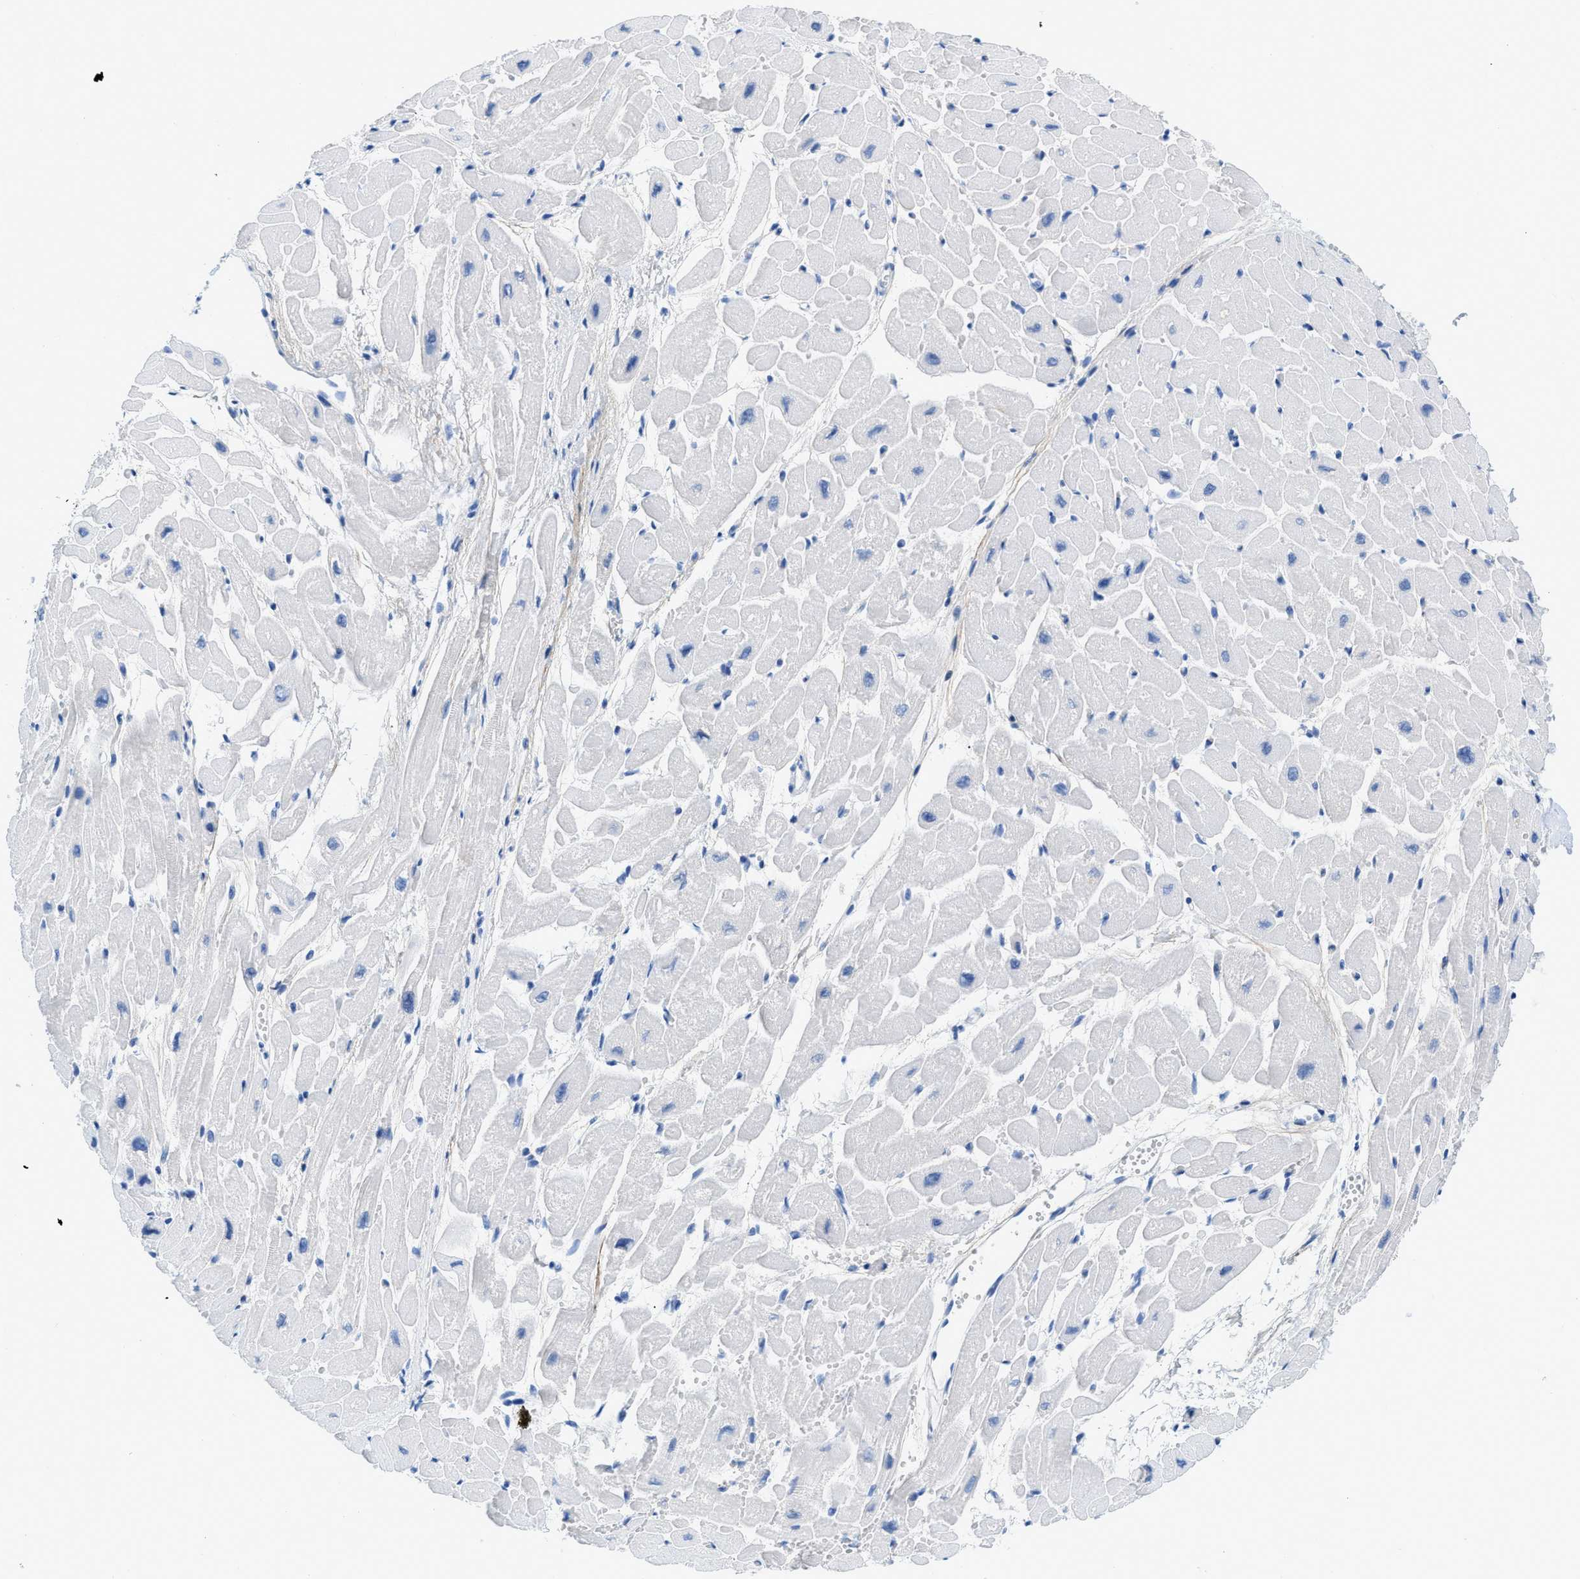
{"staining": {"intensity": "negative", "quantity": "none", "location": "none"}, "tissue": "heart muscle", "cell_type": "Cardiomyocytes", "image_type": "normal", "snomed": [{"axis": "morphology", "description": "Normal tissue, NOS"}, {"axis": "topography", "description": "Heart"}], "caption": "A photomicrograph of heart muscle stained for a protein shows no brown staining in cardiomyocytes.", "gene": "COL3A1", "patient": {"sex": "male", "age": 45}}